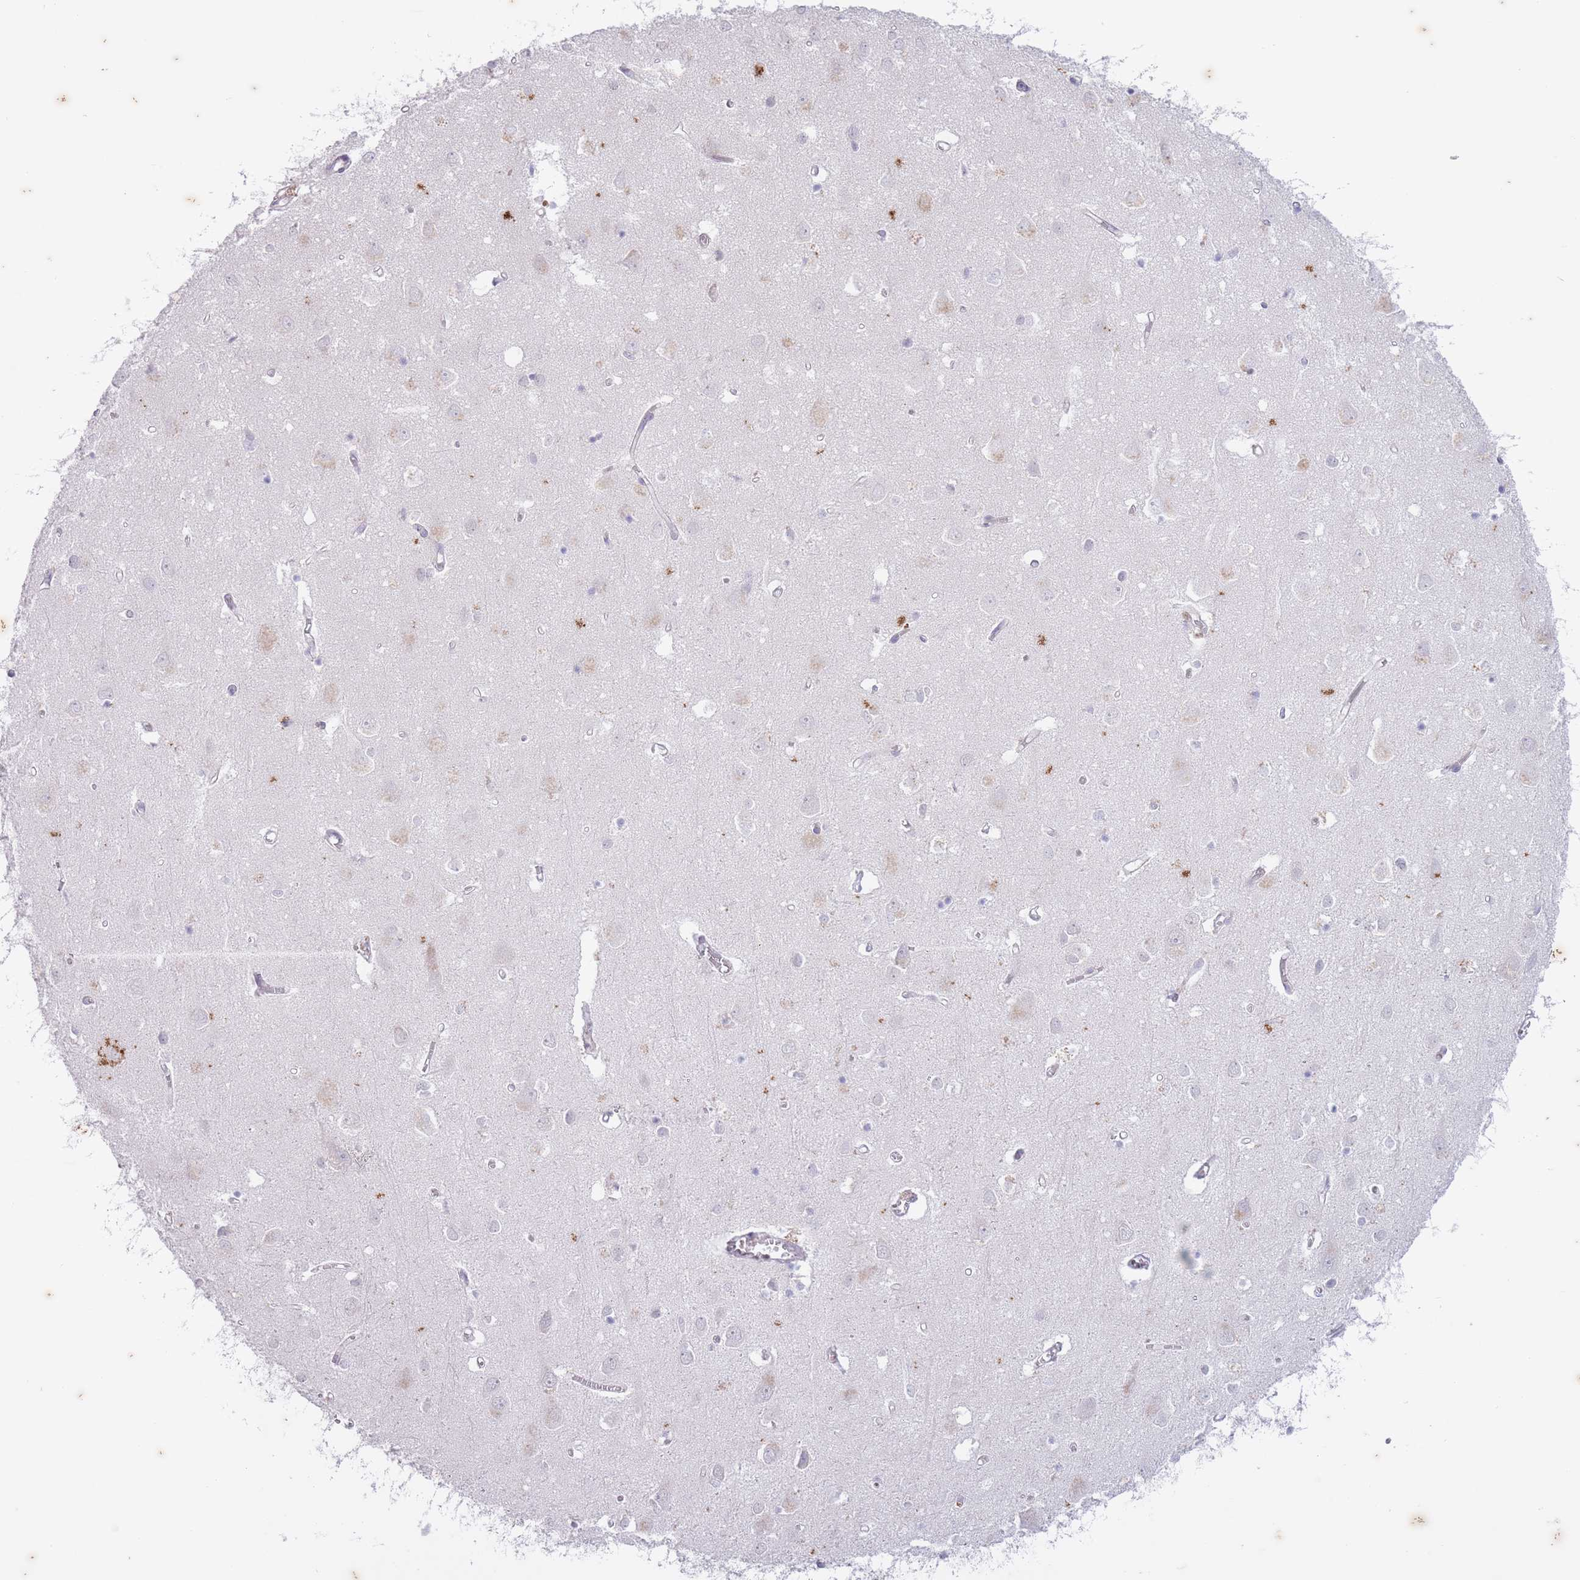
{"staining": {"intensity": "negative", "quantity": "none", "location": "none"}, "tissue": "cerebral cortex", "cell_type": "Endothelial cells", "image_type": "normal", "snomed": [{"axis": "morphology", "description": "Normal tissue, NOS"}, {"axis": "topography", "description": "Cerebral cortex"}], "caption": "Immunohistochemical staining of normal cerebral cortex shows no significant expression in endothelial cells. Brightfield microscopy of immunohistochemistry (IHC) stained with DAB (brown) and hematoxylin (blue), captured at high magnification.", "gene": "ARPIN", "patient": {"sex": "male", "age": 70}}